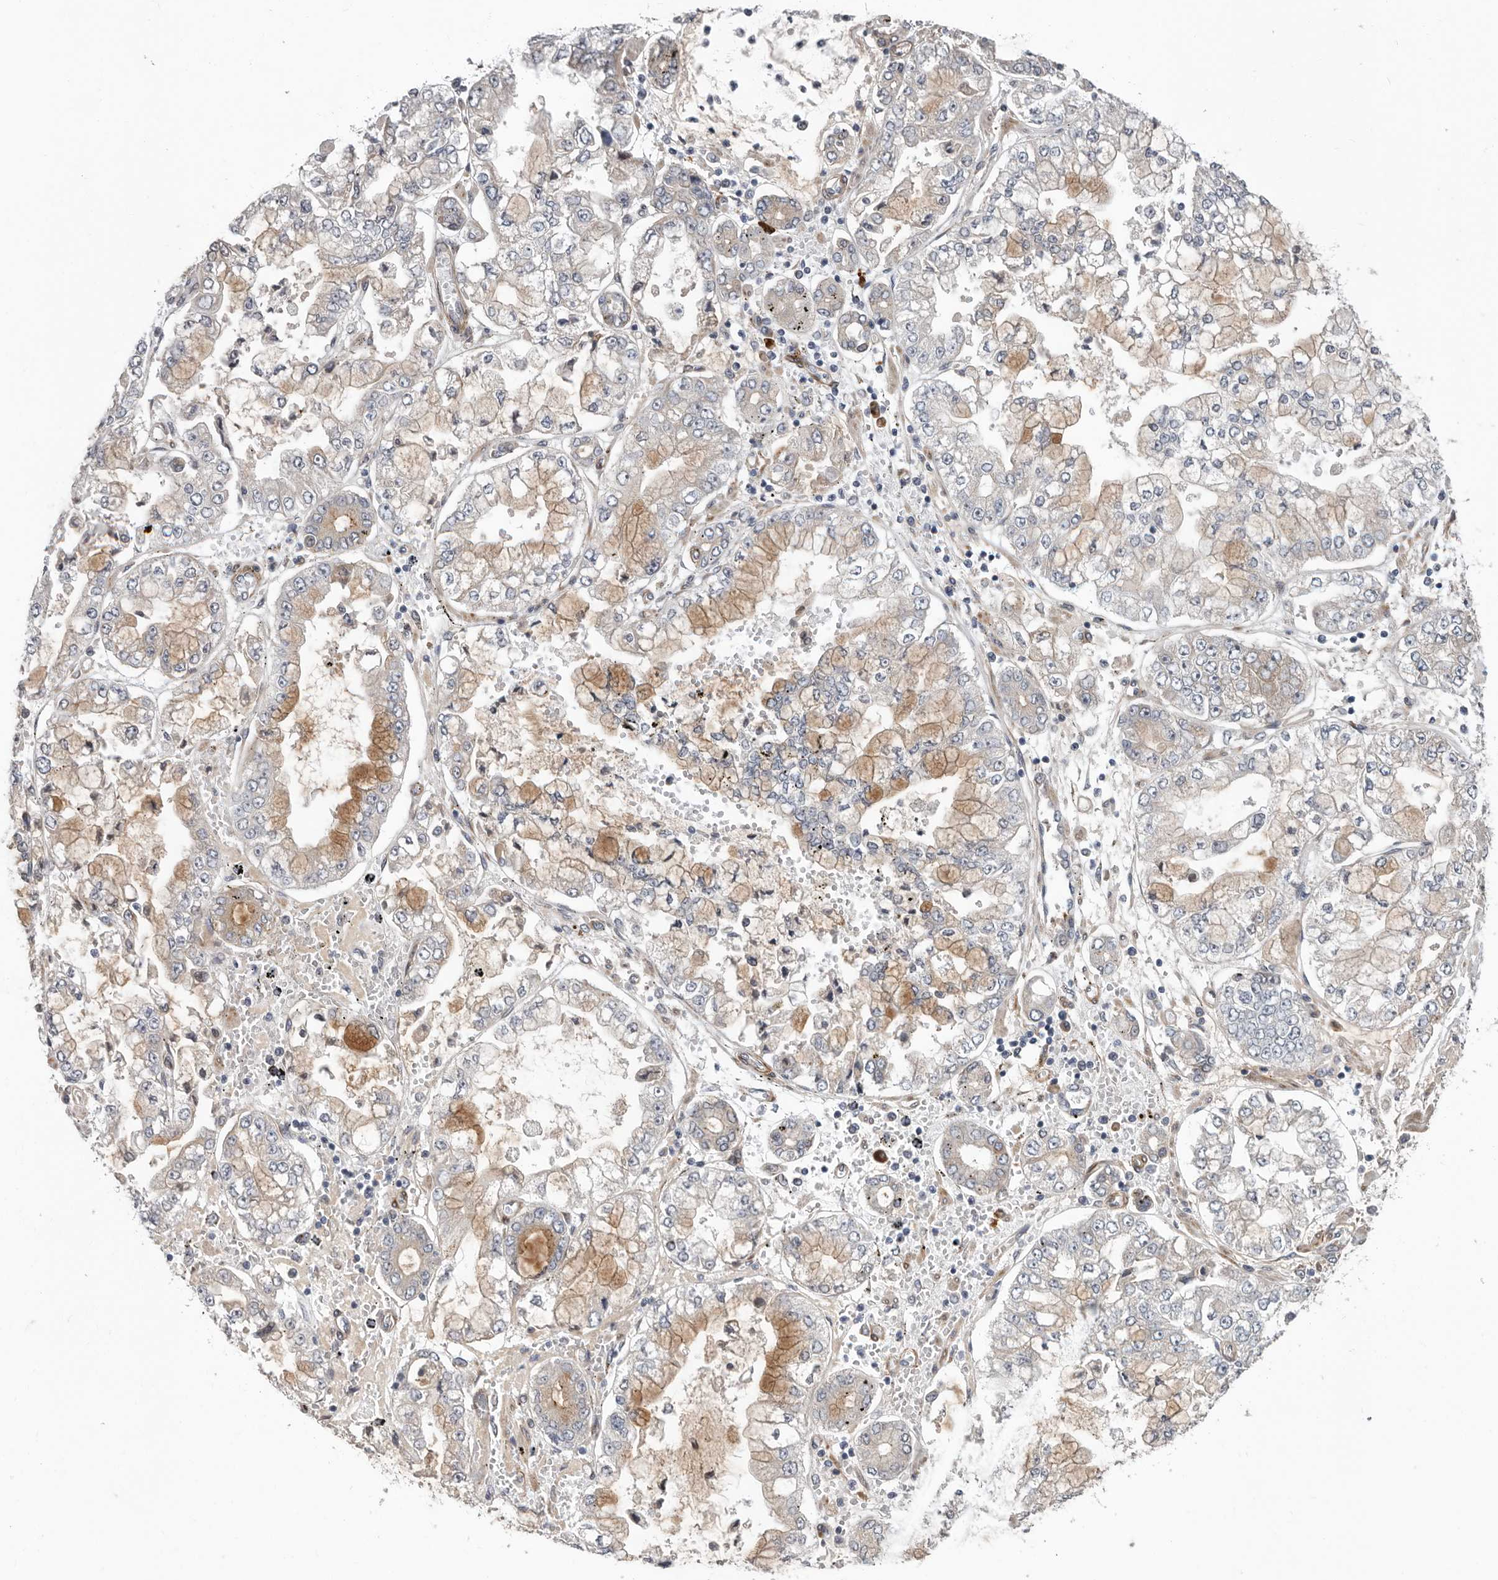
{"staining": {"intensity": "strong", "quantity": "25%-75%", "location": "cytoplasmic/membranous"}, "tissue": "stomach cancer", "cell_type": "Tumor cells", "image_type": "cancer", "snomed": [{"axis": "morphology", "description": "Adenocarcinoma, NOS"}, {"axis": "topography", "description": "Stomach"}], "caption": "Protein staining by immunohistochemistry shows strong cytoplasmic/membranous expression in approximately 25%-75% of tumor cells in stomach cancer.", "gene": "ATXN3L", "patient": {"sex": "male", "age": 76}}